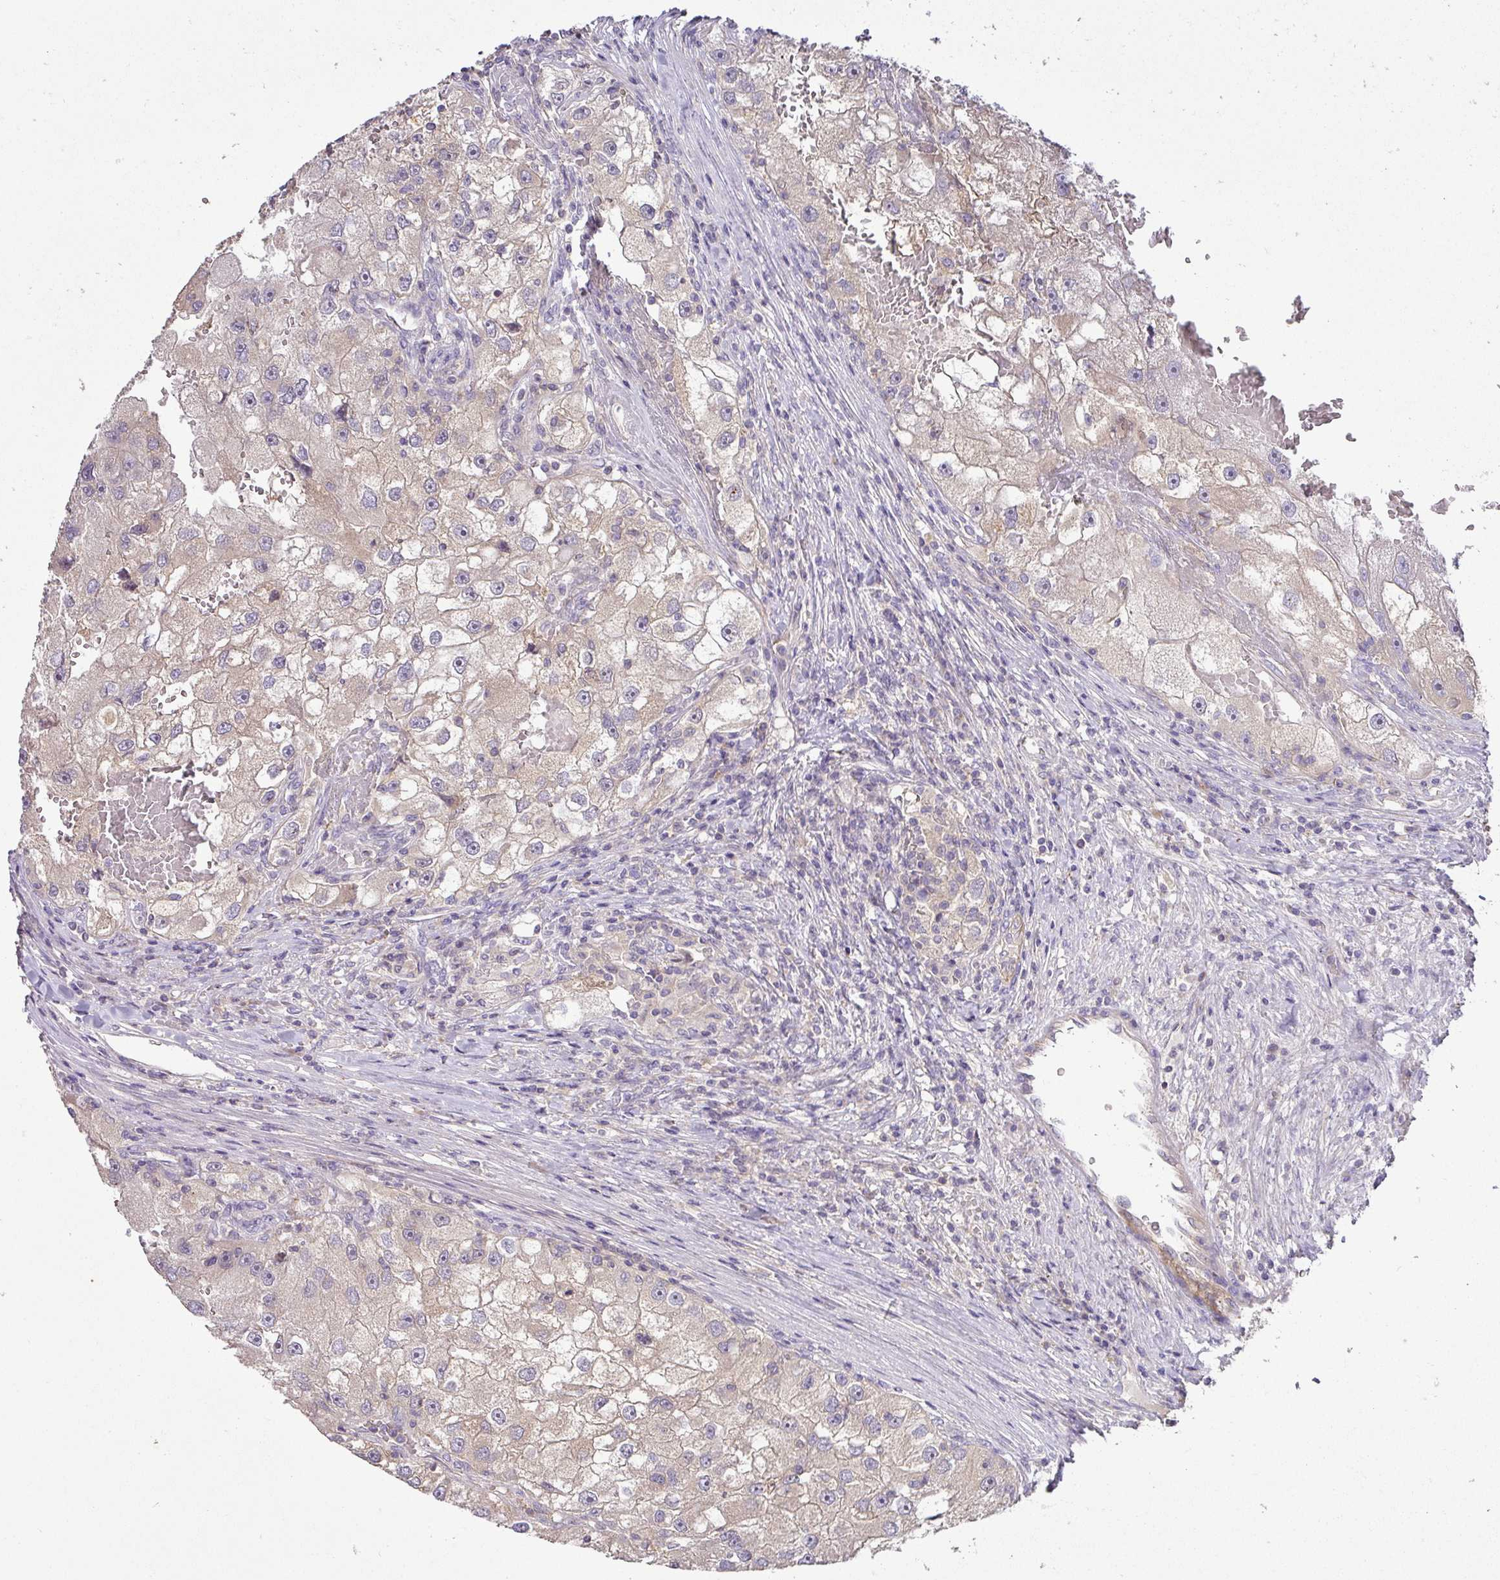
{"staining": {"intensity": "weak", "quantity": "25%-75%", "location": "cytoplasmic/membranous"}, "tissue": "renal cancer", "cell_type": "Tumor cells", "image_type": "cancer", "snomed": [{"axis": "morphology", "description": "Adenocarcinoma, NOS"}, {"axis": "topography", "description": "Kidney"}], "caption": "A high-resolution photomicrograph shows IHC staining of adenocarcinoma (renal), which displays weak cytoplasmic/membranous positivity in about 25%-75% of tumor cells.", "gene": "HOXC13", "patient": {"sex": "male", "age": 63}}